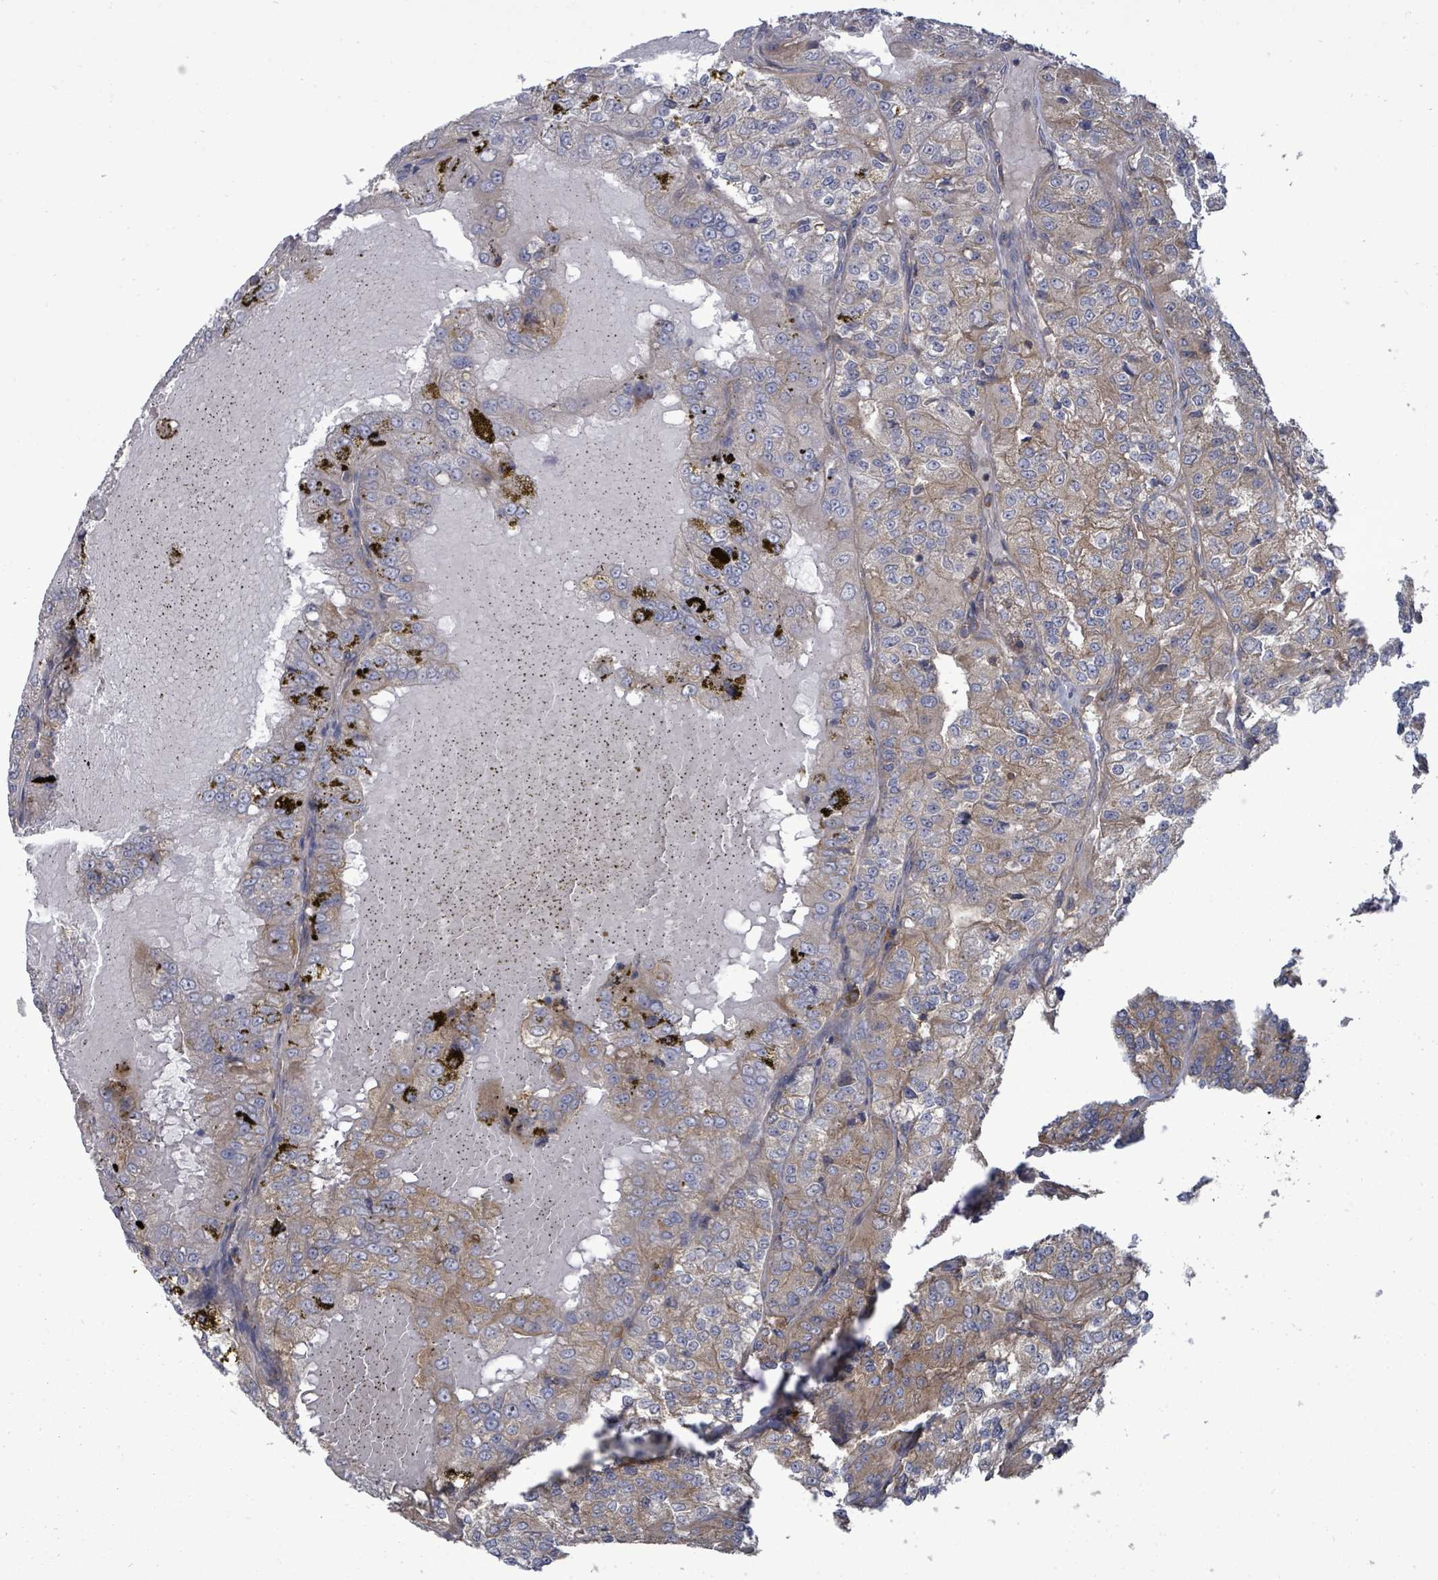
{"staining": {"intensity": "weak", "quantity": ">75%", "location": "cytoplasmic/membranous"}, "tissue": "renal cancer", "cell_type": "Tumor cells", "image_type": "cancer", "snomed": [{"axis": "morphology", "description": "Adenocarcinoma, NOS"}, {"axis": "topography", "description": "Kidney"}], "caption": "Renal cancer stained with immunohistochemistry shows weak cytoplasmic/membranous staining in approximately >75% of tumor cells.", "gene": "EIF3C", "patient": {"sex": "female", "age": 63}}